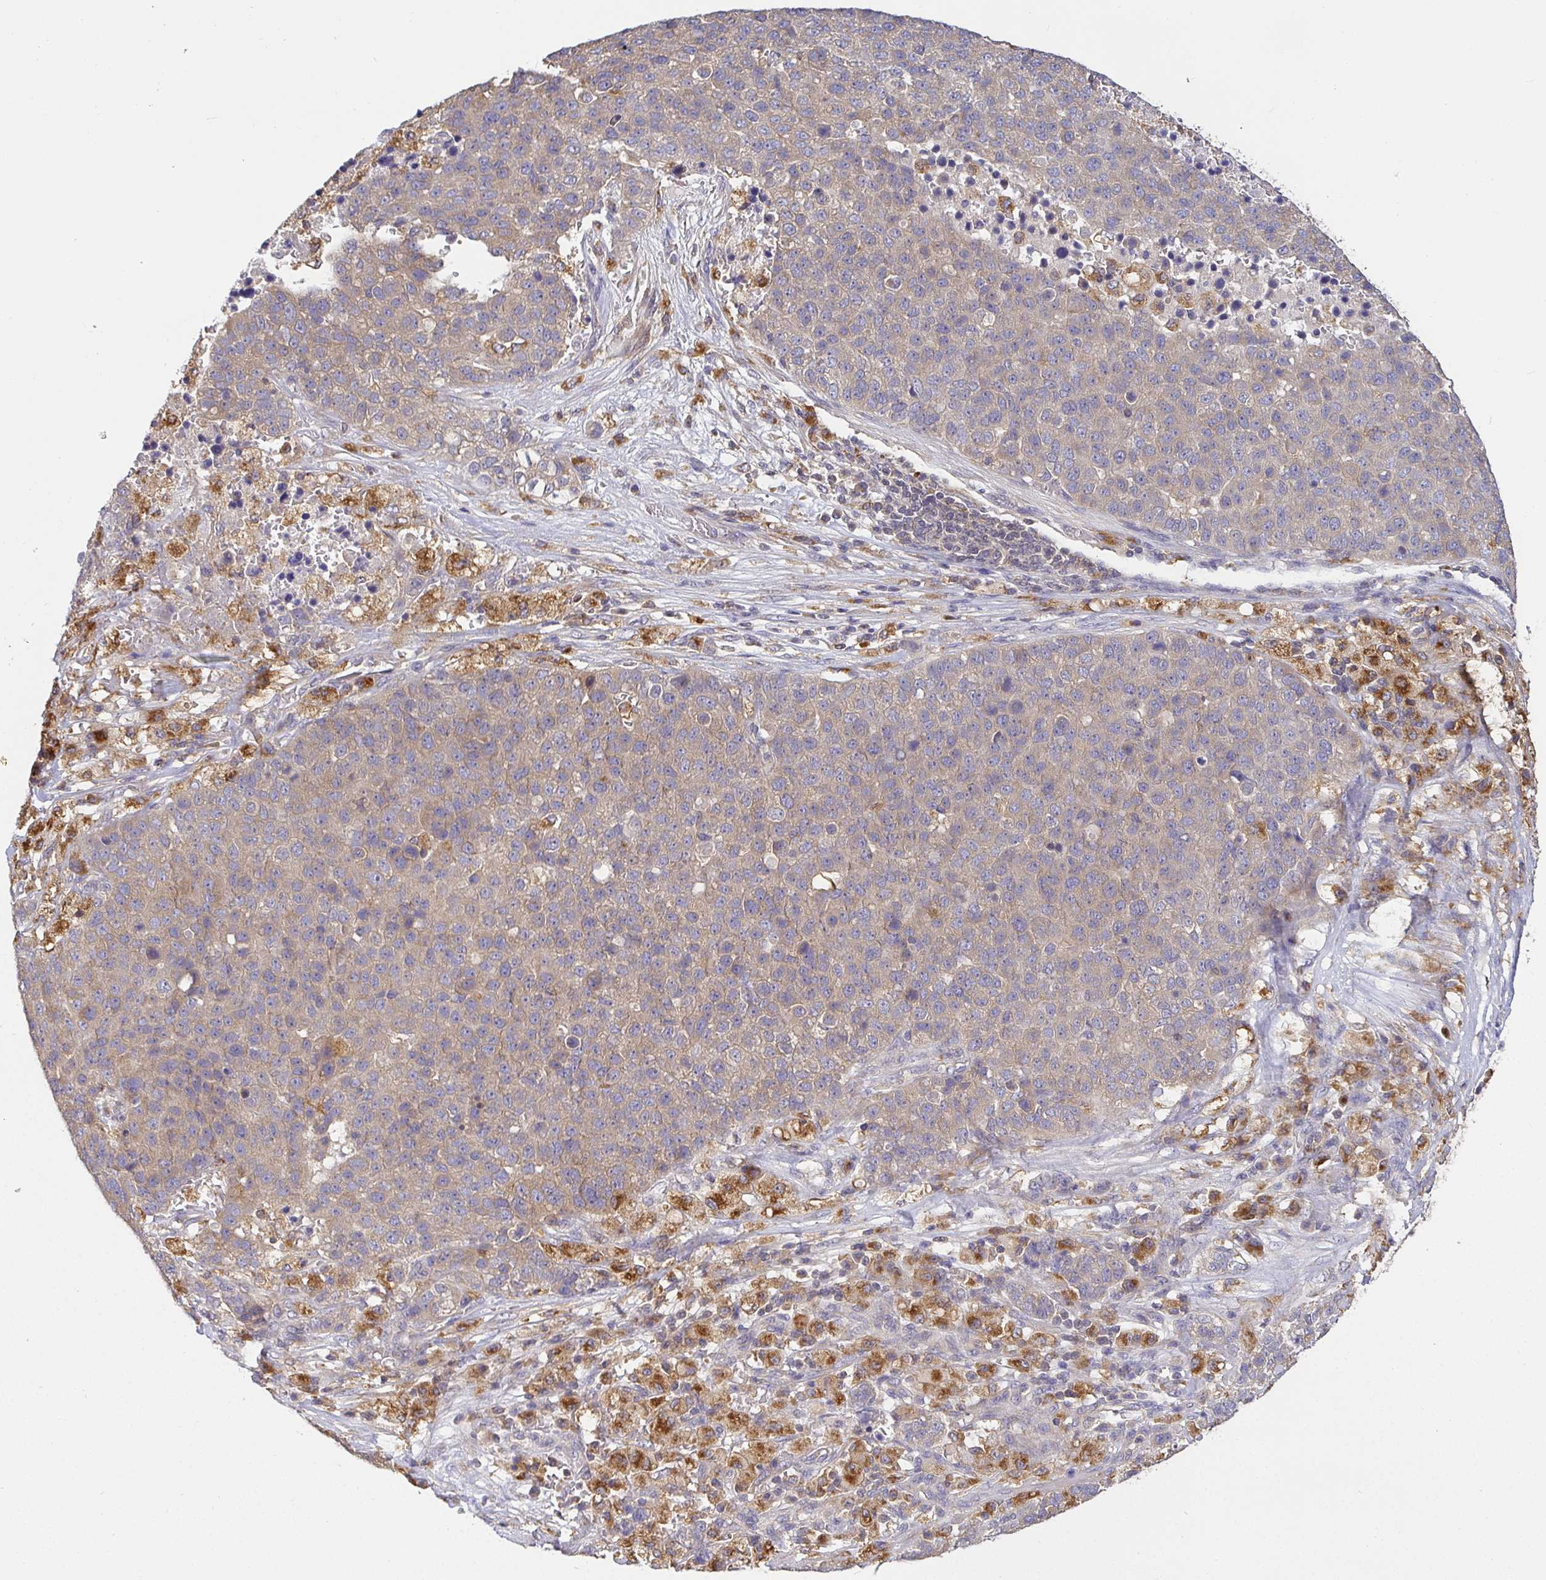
{"staining": {"intensity": "weak", "quantity": ">75%", "location": "cytoplasmic/membranous"}, "tissue": "pancreatic cancer", "cell_type": "Tumor cells", "image_type": "cancer", "snomed": [{"axis": "morphology", "description": "Adenocarcinoma, NOS"}, {"axis": "topography", "description": "Pancreas"}], "caption": "Pancreatic cancer (adenocarcinoma) tissue reveals weak cytoplasmic/membranous staining in about >75% of tumor cells", "gene": "ATP6V1F", "patient": {"sex": "female", "age": 61}}